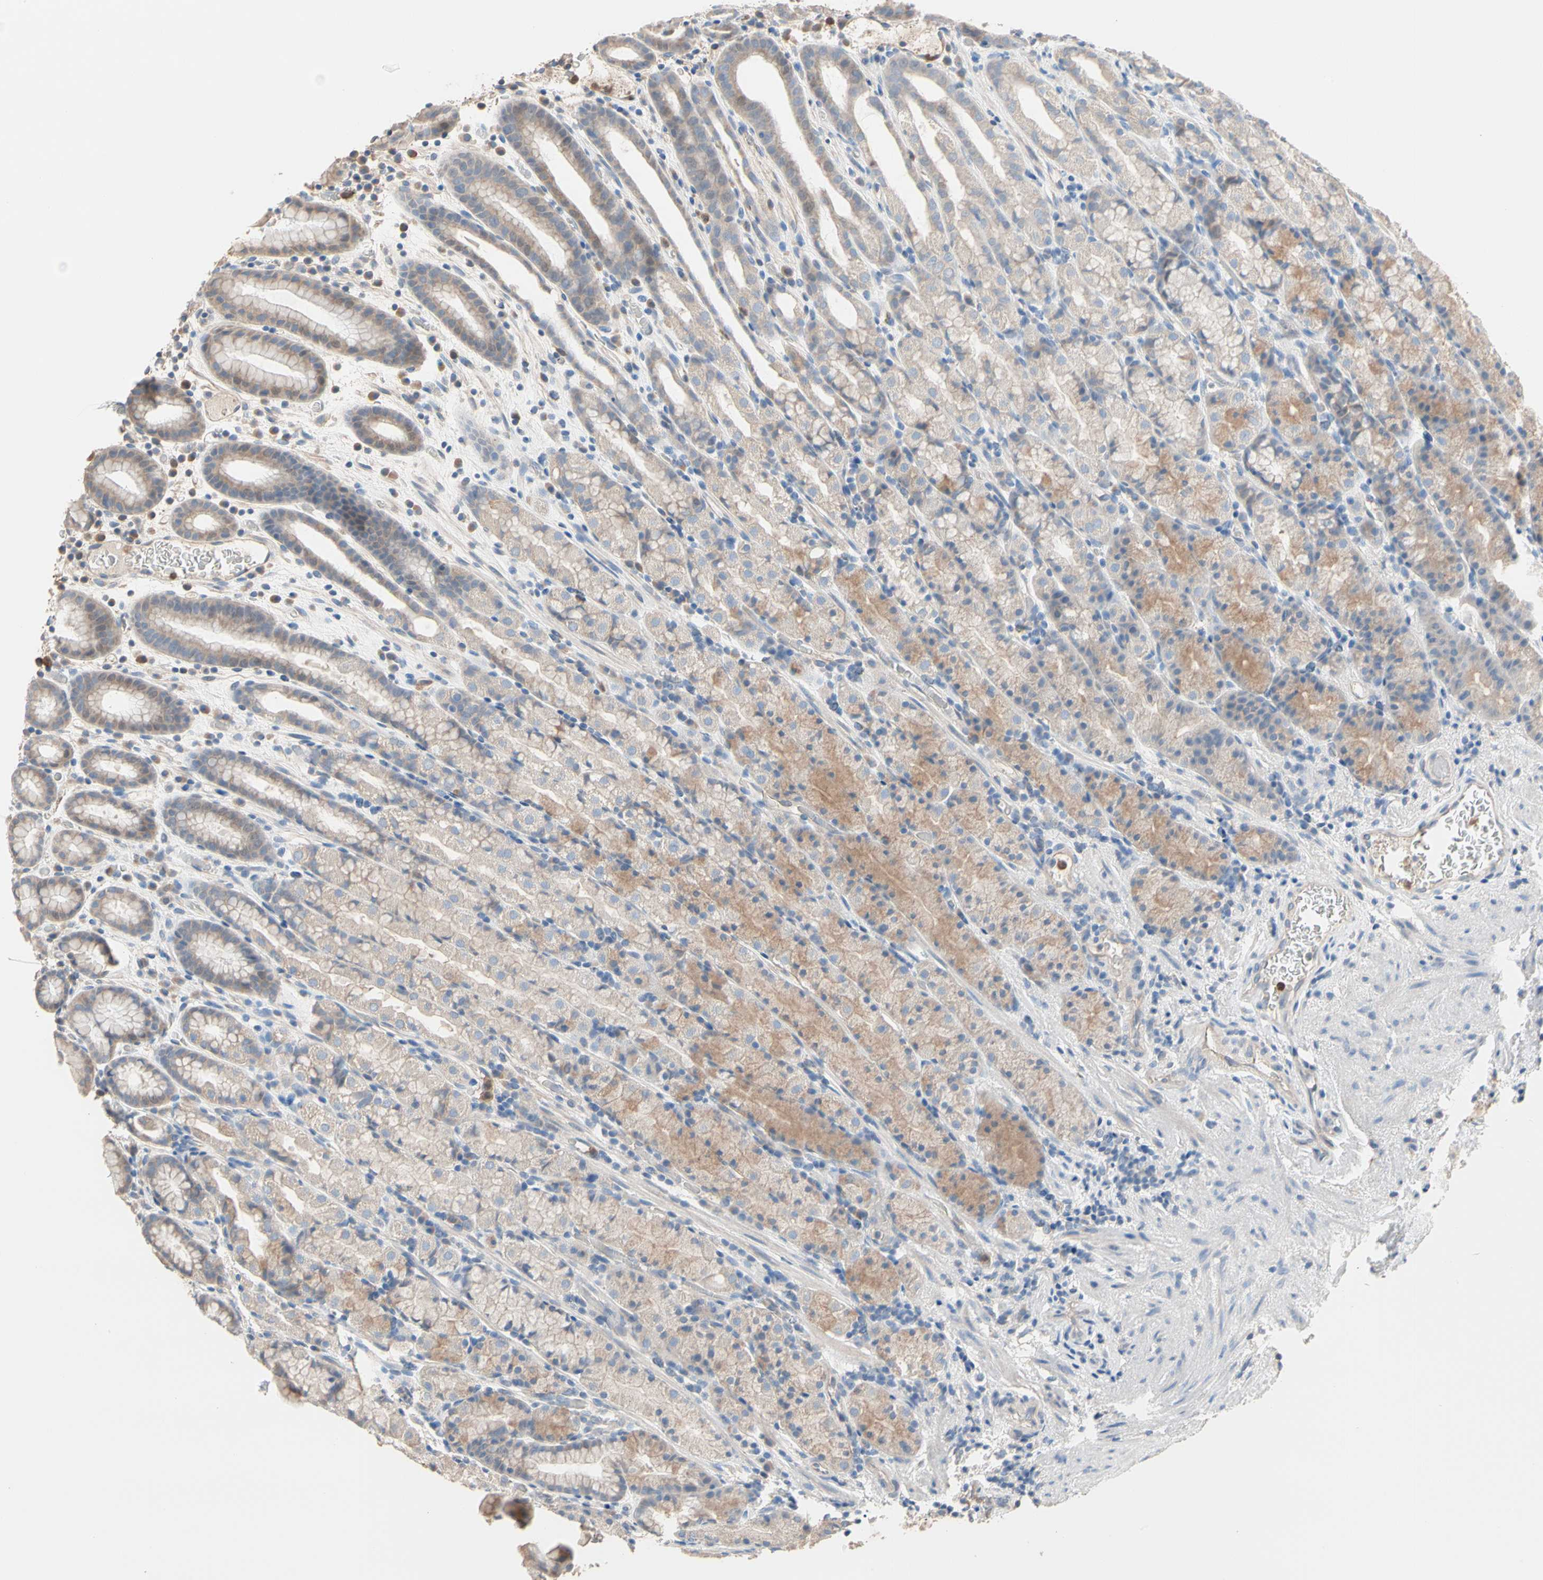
{"staining": {"intensity": "moderate", "quantity": "<25%", "location": "cytoplasmic/membranous"}, "tissue": "stomach", "cell_type": "Glandular cells", "image_type": "normal", "snomed": [{"axis": "morphology", "description": "Normal tissue, NOS"}, {"axis": "topography", "description": "Stomach, upper"}], "caption": "Immunohistochemistry of unremarkable stomach shows low levels of moderate cytoplasmic/membranous staining in about <25% of glandular cells. Immunohistochemistry stains the protein in brown and the nuclei are stained blue.", "gene": "BBOX1", "patient": {"sex": "male", "age": 68}}